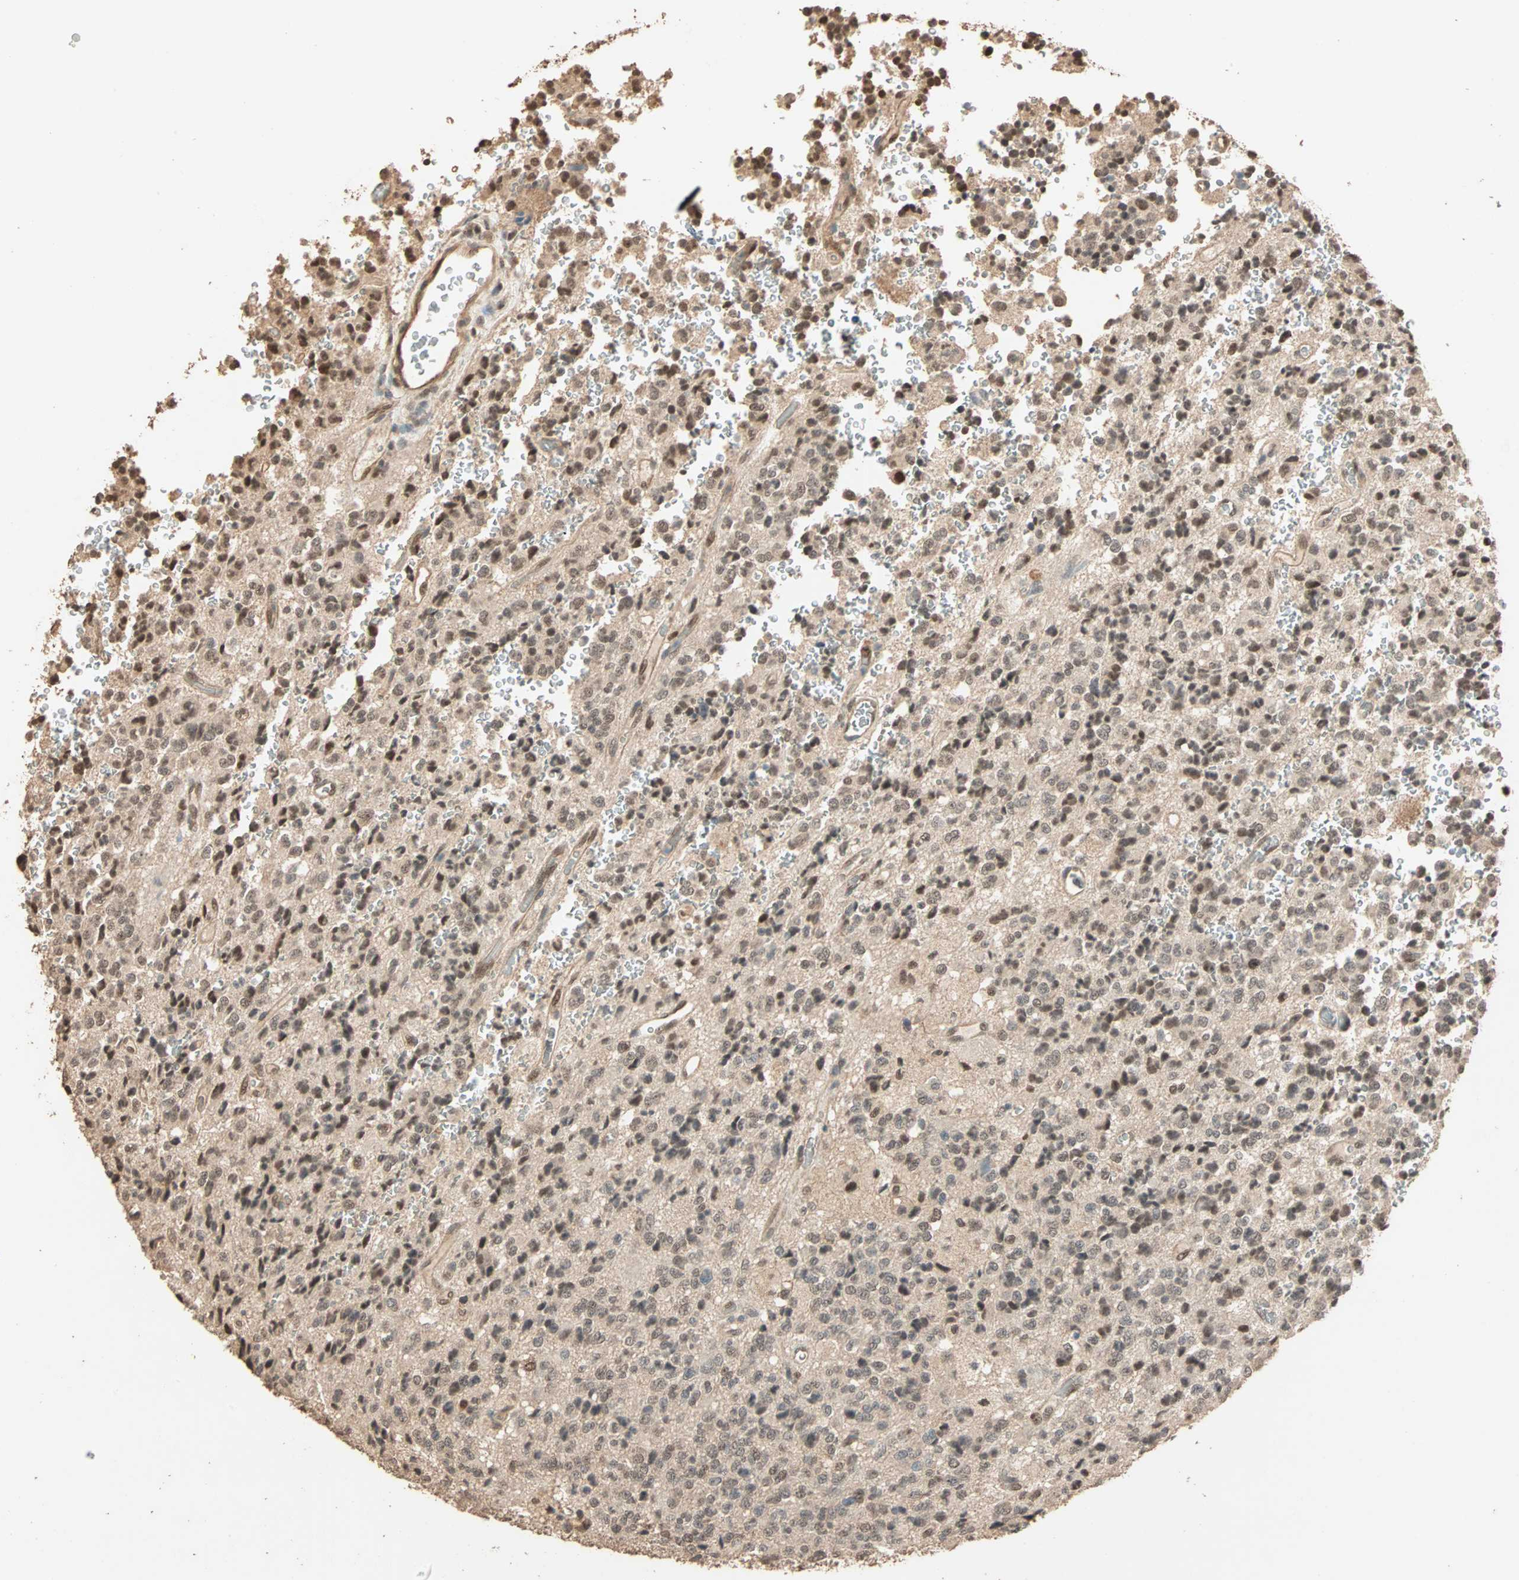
{"staining": {"intensity": "strong", "quantity": ">75%", "location": "cytoplasmic/membranous,nuclear"}, "tissue": "glioma", "cell_type": "Tumor cells", "image_type": "cancer", "snomed": [{"axis": "morphology", "description": "Glioma, malignant, High grade"}, {"axis": "topography", "description": "pancreas cauda"}], "caption": "Malignant glioma (high-grade) tissue shows strong cytoplasmic/membranous and nuclear expression in about >75% of tumor cells The staining was performed using DAB (3,3'-diaminobenzidine) to visualize the protein expression in brown, while the nuclei were stained in blue with hematoxylin (Magnification: 20x).", "gene": "ZBTB33", "patient": {"sex": "male", "age": 60}}